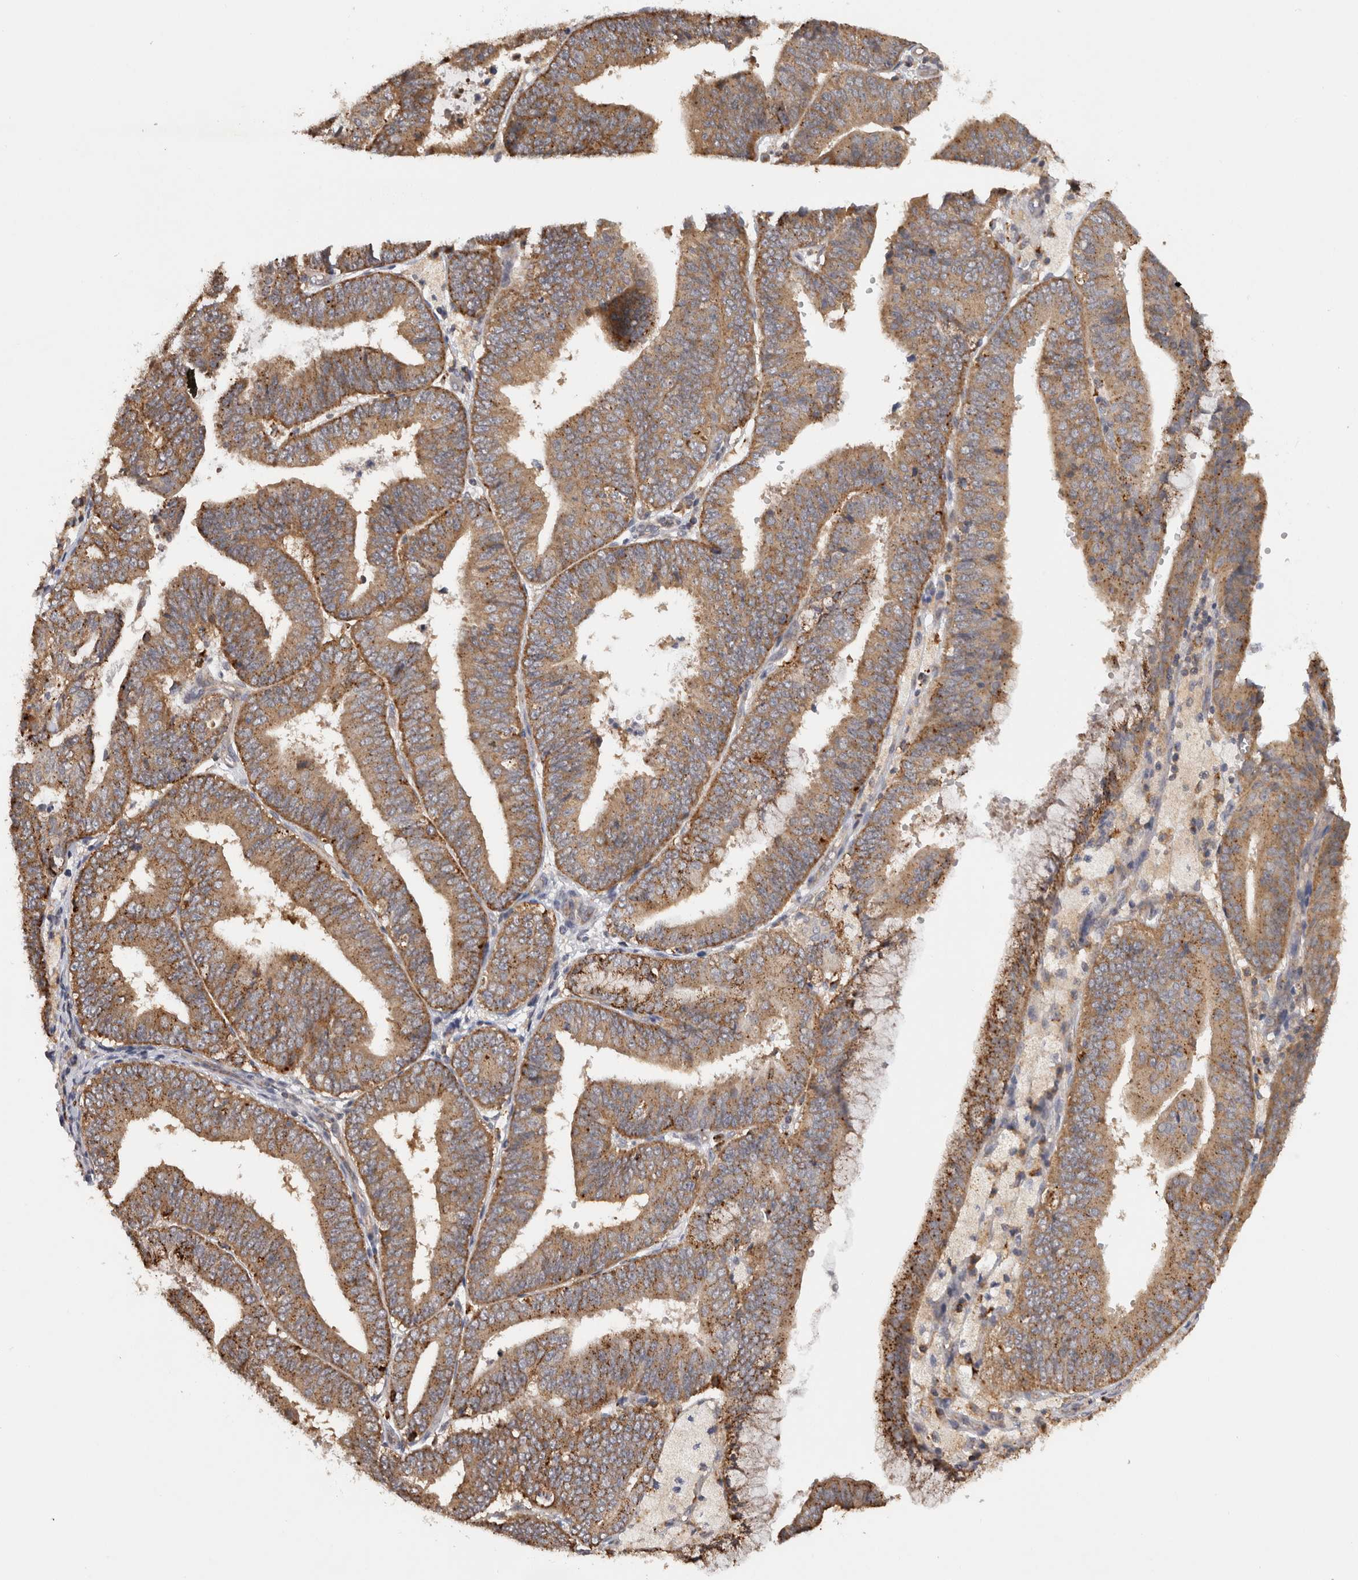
{"staining": {"intensity": "moderate", "quantity": ">75%", "location": "cytoplasmic/membranous"}, "tissue": "endometrial cancer", "cell_type": "Tumor cells", "image_type": "cancer", "snomed": [{"axis": "morphology", "description": "Adenocarcinoma, NOS"}, {"axis": "topography", "description": "Endometrium"}], "caption": "There is medium levels of moderate cytoplasmic/membranous expression in tumor cells of endometrial cancer, as demonstrated by immunohistochemical staining (brown color).", "gene": "ACAT2", "patient": {"sex": "female", "age": 63}}